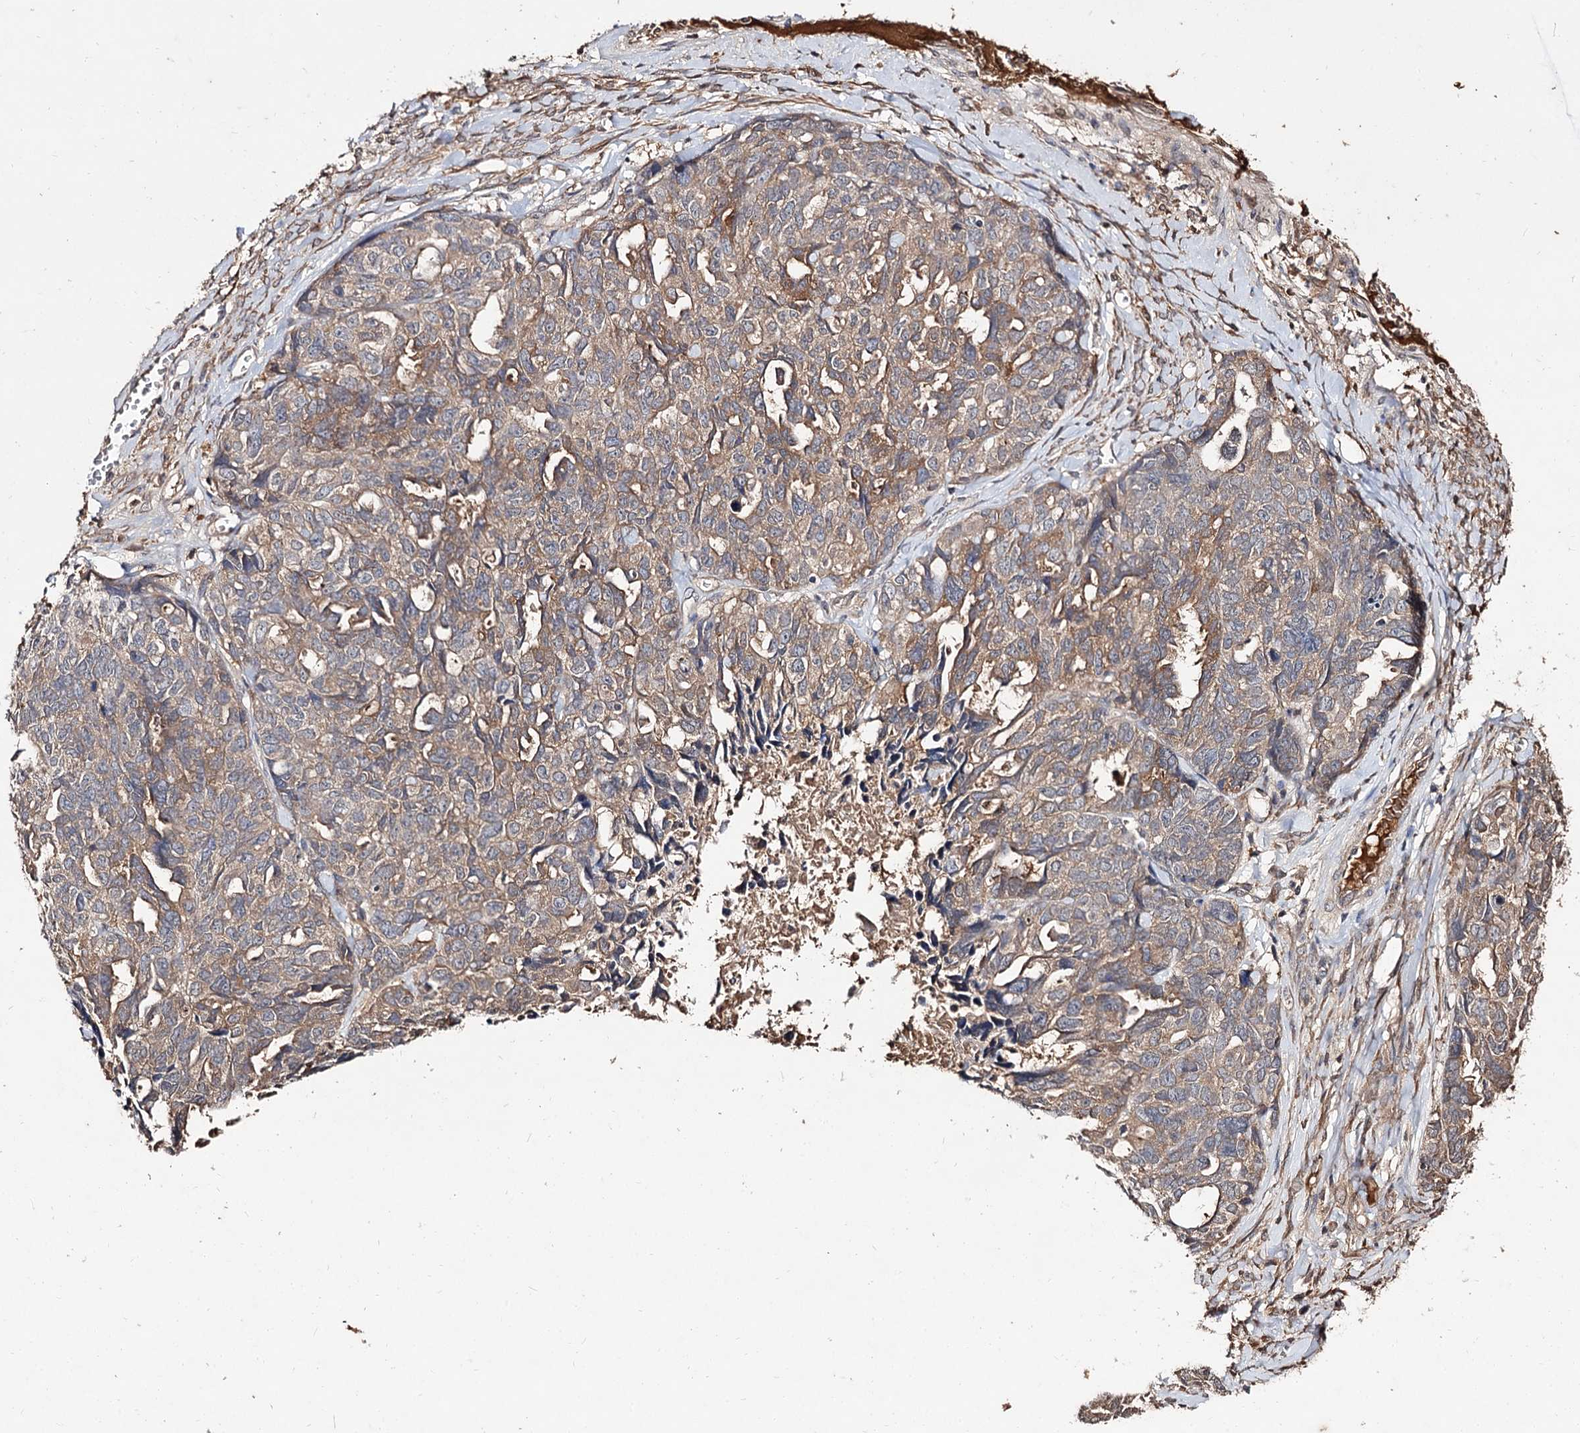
{"staining": {"intensity": "moderate", "quantity": ">75%", "location": "cytoplasmic/membranous"}, "tissue": "ovarian cancer", "cell_type": "Tumor cells", "image_type": "cancer", "snomed": [{"axis": "morphology", "description": "Cystadenocarcinoma, serous, NOS"}, {"axis": "topography", "description": "Ovary"}], "caption": "An image of ovarian cancer (serous cystadenocarcinoma) stained for a protein exhibits moderate cytoplasmic/membranous brown staining in tumor cells.", "gene": "ARFIP2", "patient": {"sex": "female", "age": 79}}